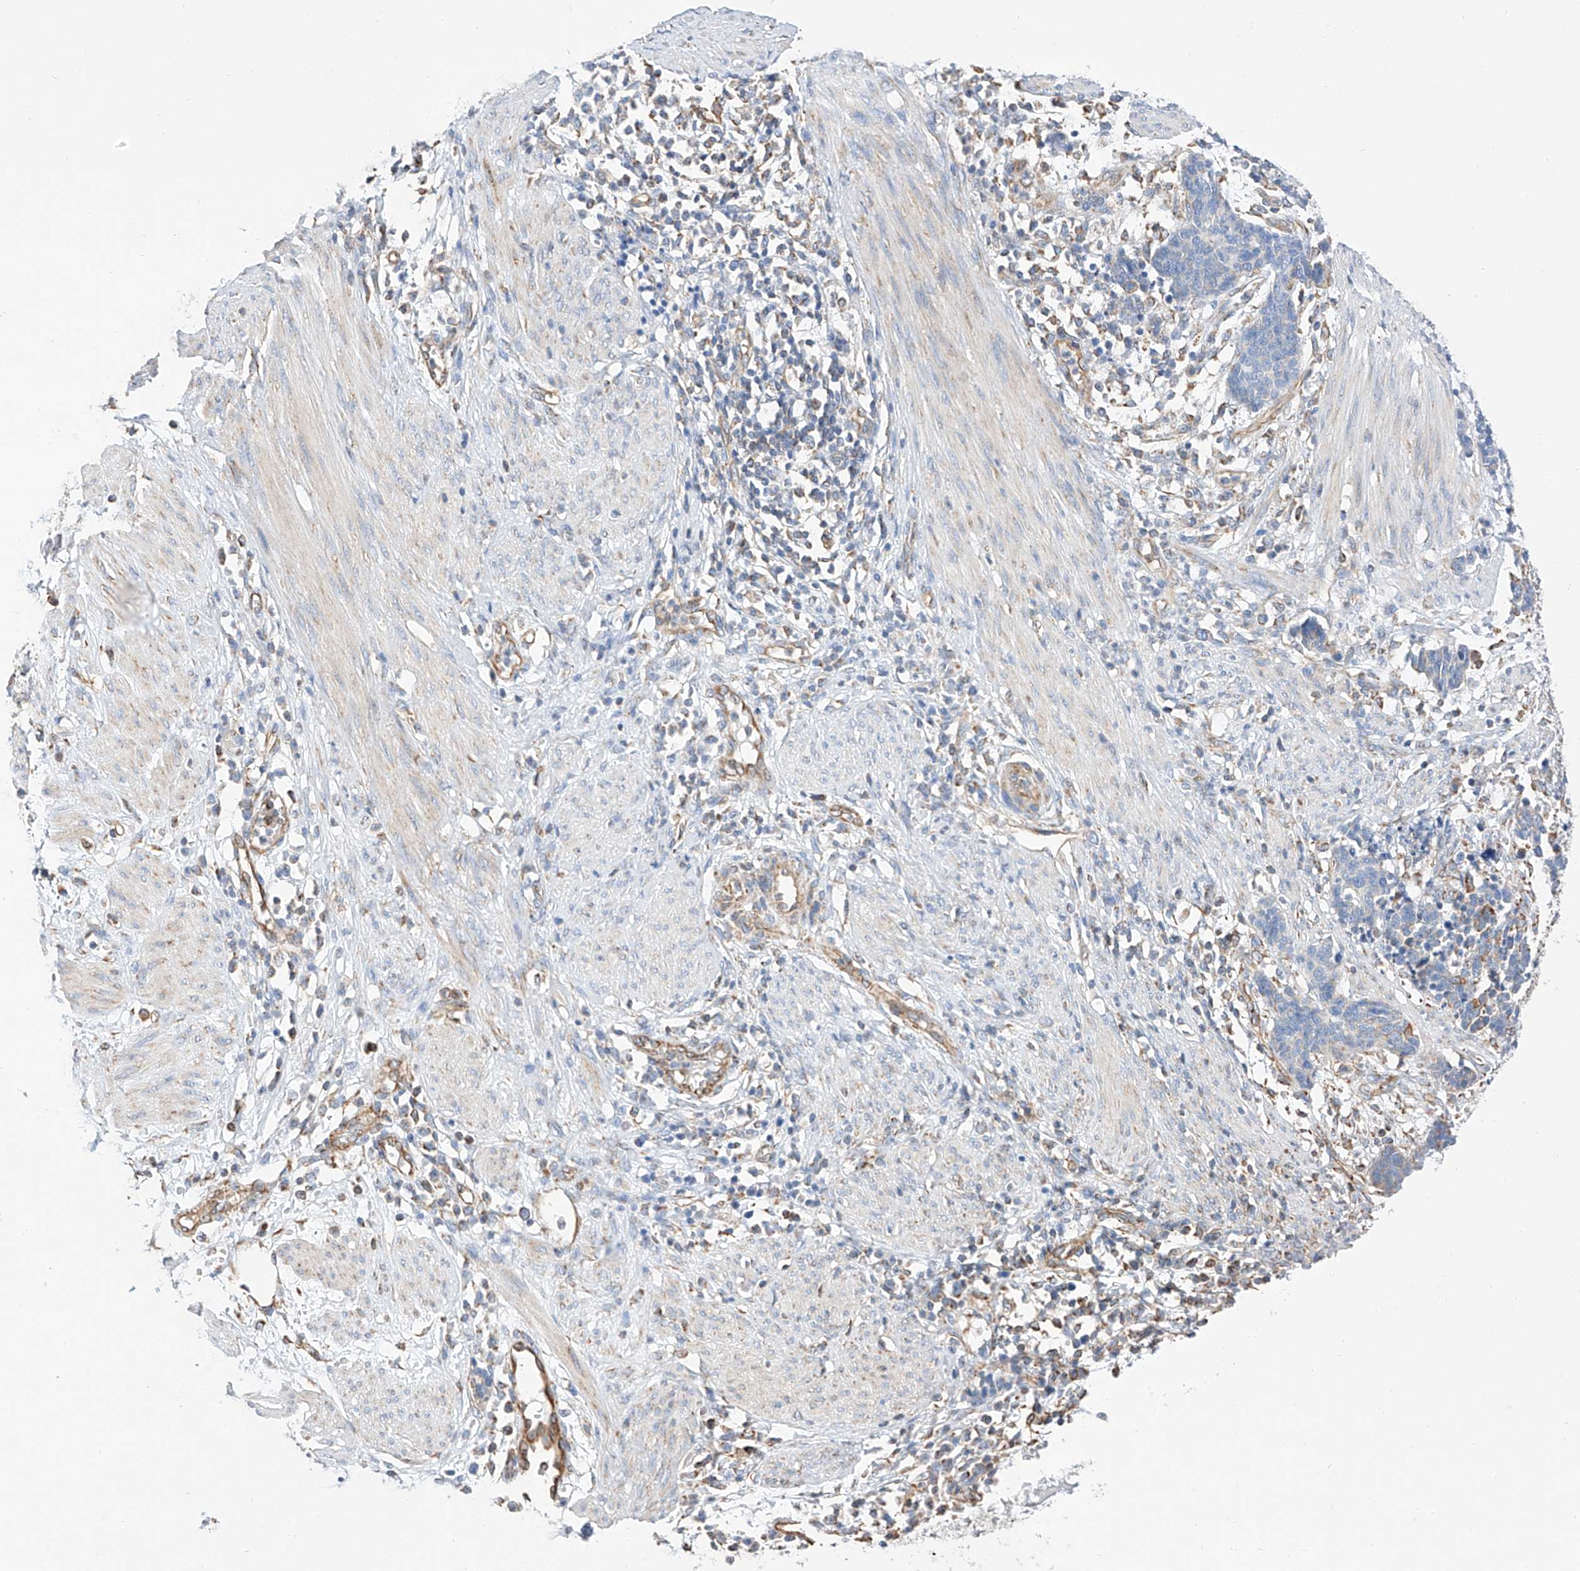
{"staining": {"intensity": "negative", "quantity": "none", "location": "none"}, "tissue": "cervical cancer", "cell_type": "Tumor cells", "image_type": "cancer", "snomed": [{"axis": "morphology", "description": "Squamous cell carcinoma, NOS"}, {"axis": "topography", "description": "Cervix"}], "caption": "Micrograph shows no protein positivity in tumor cells of squamous cell carcinoma (cervical) tissue. (Stains: DAB immunohistochemistry with hematoxylin counter stain, Microscopy: brightfield microscopy at high magnification).", "gene": "NDUFV3", "patient": {"sex": "female", "age": 35}}